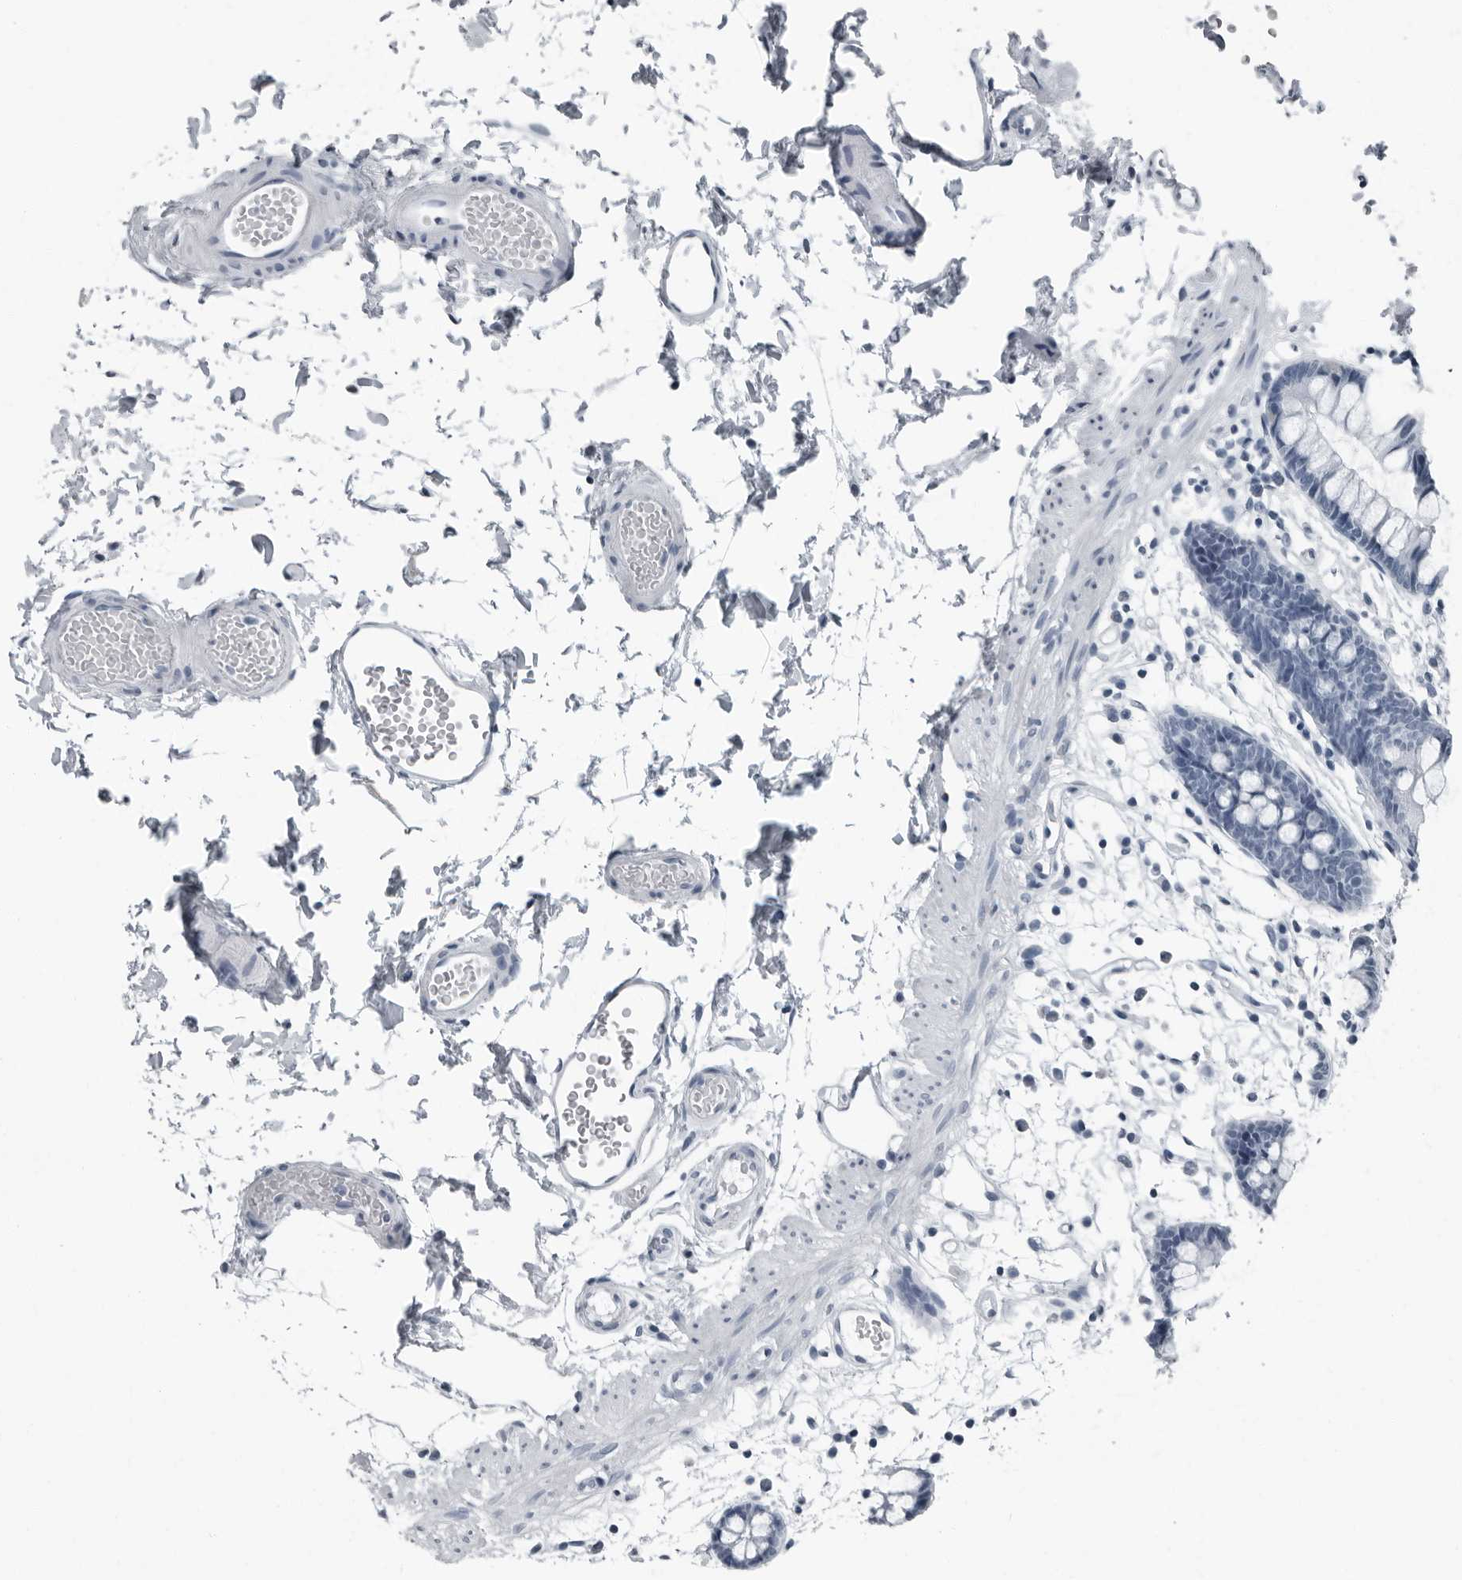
{"staining": {"intensity": "negative", "quantity": "none", "location": "none"}, "tissue": "colon", "cell_type": "Endothelial cells", "image_type": "normal", "snomed": [{"axis": "morphology", "description": "Normal tissue, NOS"}, {"axis": "topography", "description": "Colon"}], "caption": "A high-resolution image shows immunohistochemistry (IHC) staining of normal colon, which reveals no significant positivity in endothelial cells.", "gene": "PRSS1", "patient": {"sex": "male", "age": 56}}